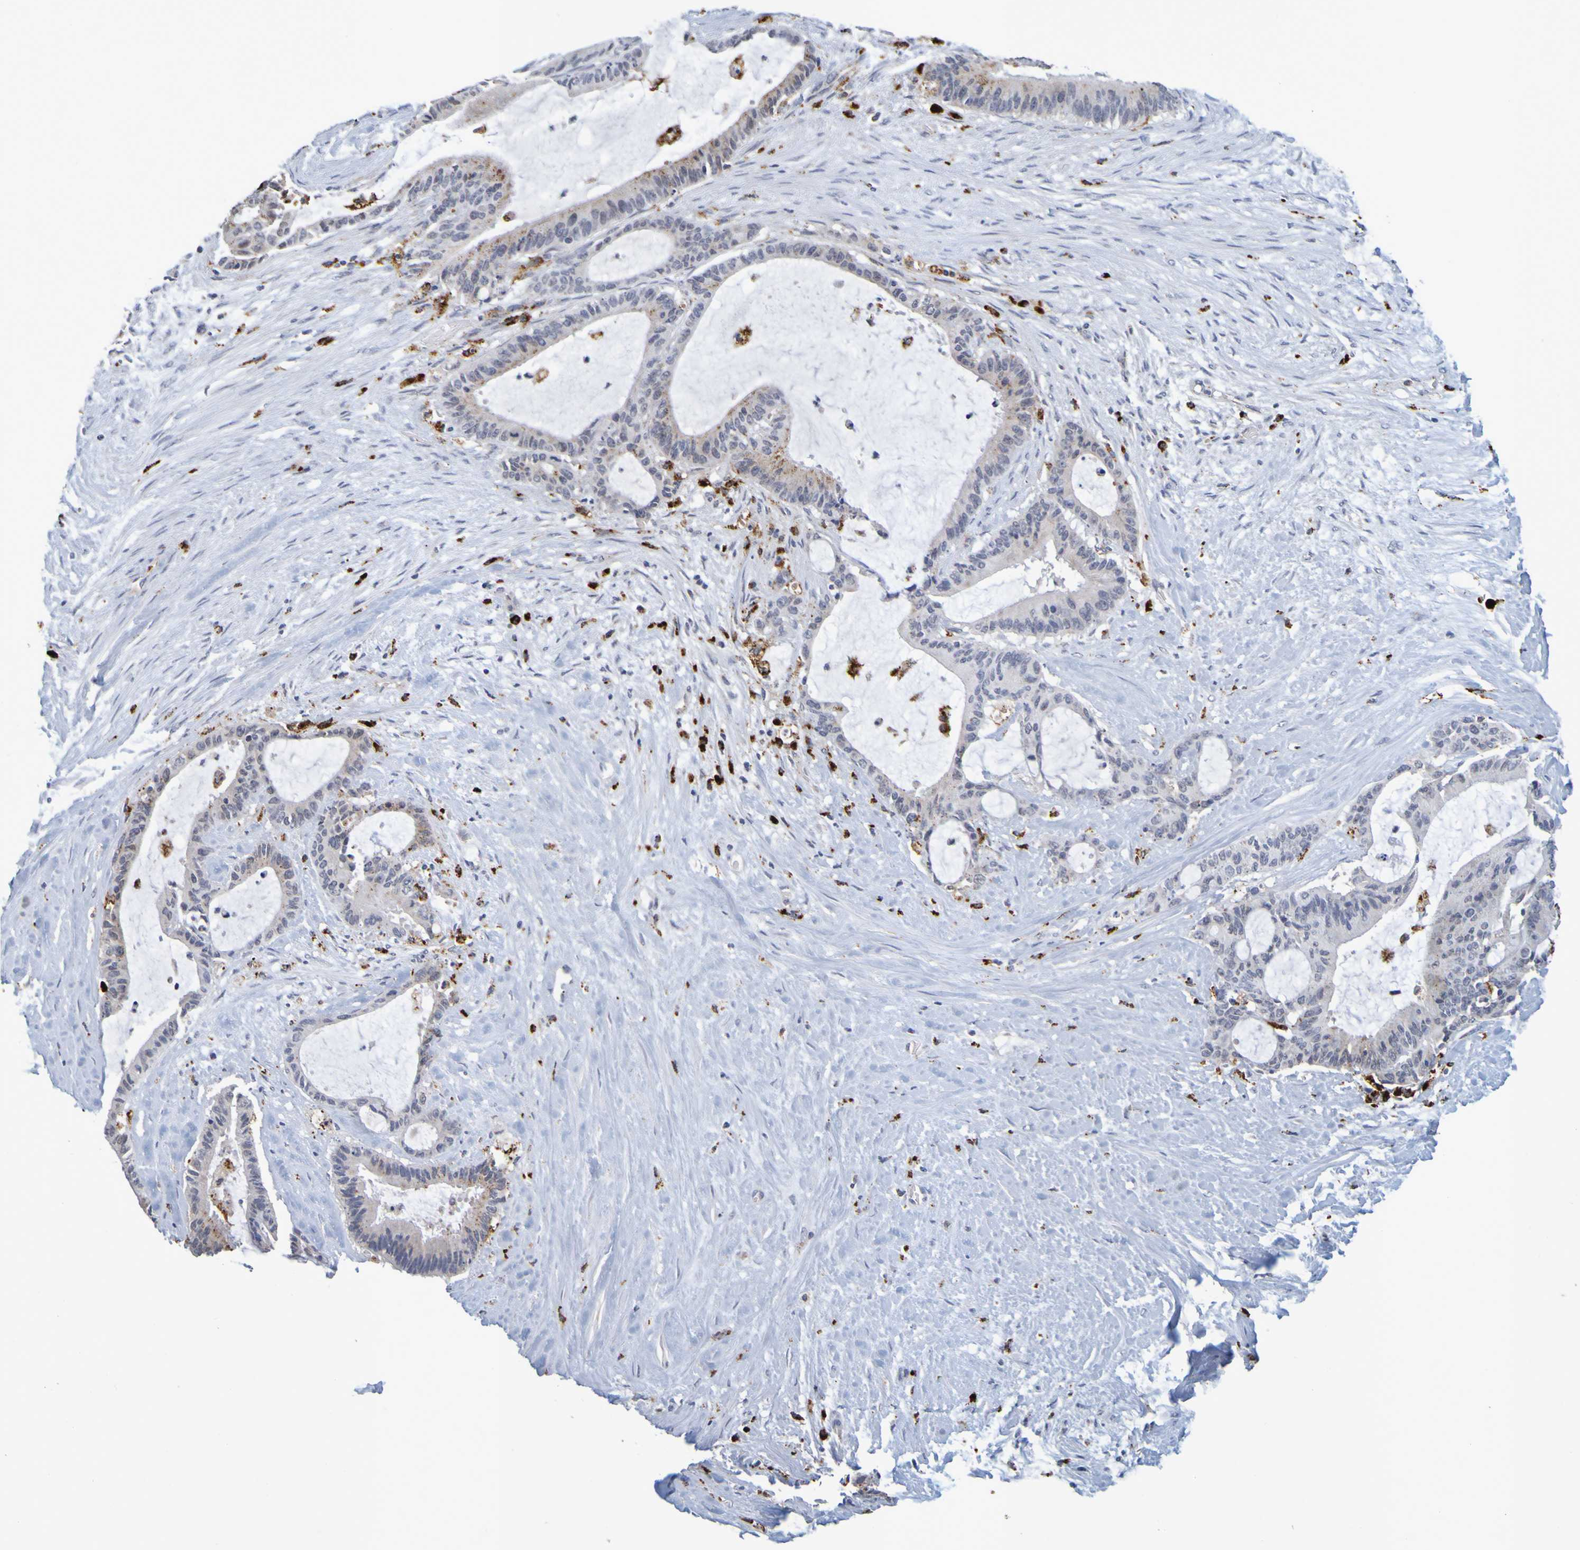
{"staining": {"intensity": "moderate", "quantity": "<25%", "location": "cytoplasmic/membranous"}, "tissue": "liver cancer", "cell_type": "Tumor cells", "image_type": "cancer", "snomed": [{"axis": "morphology", "description": "Cholangiocarcinoma"}, {"axis": "topography", "description": "Liver"}], "caption": "DAB immunohistochemical staining of human liver cancer reveals moderate cytoplasmic/membranous protein expression in approximately <25% of tumor cells. (IHC, brightfield microscopy, high magnification).", "gene": "TPH1", "patient": {"sex": "female", "age": 73}}